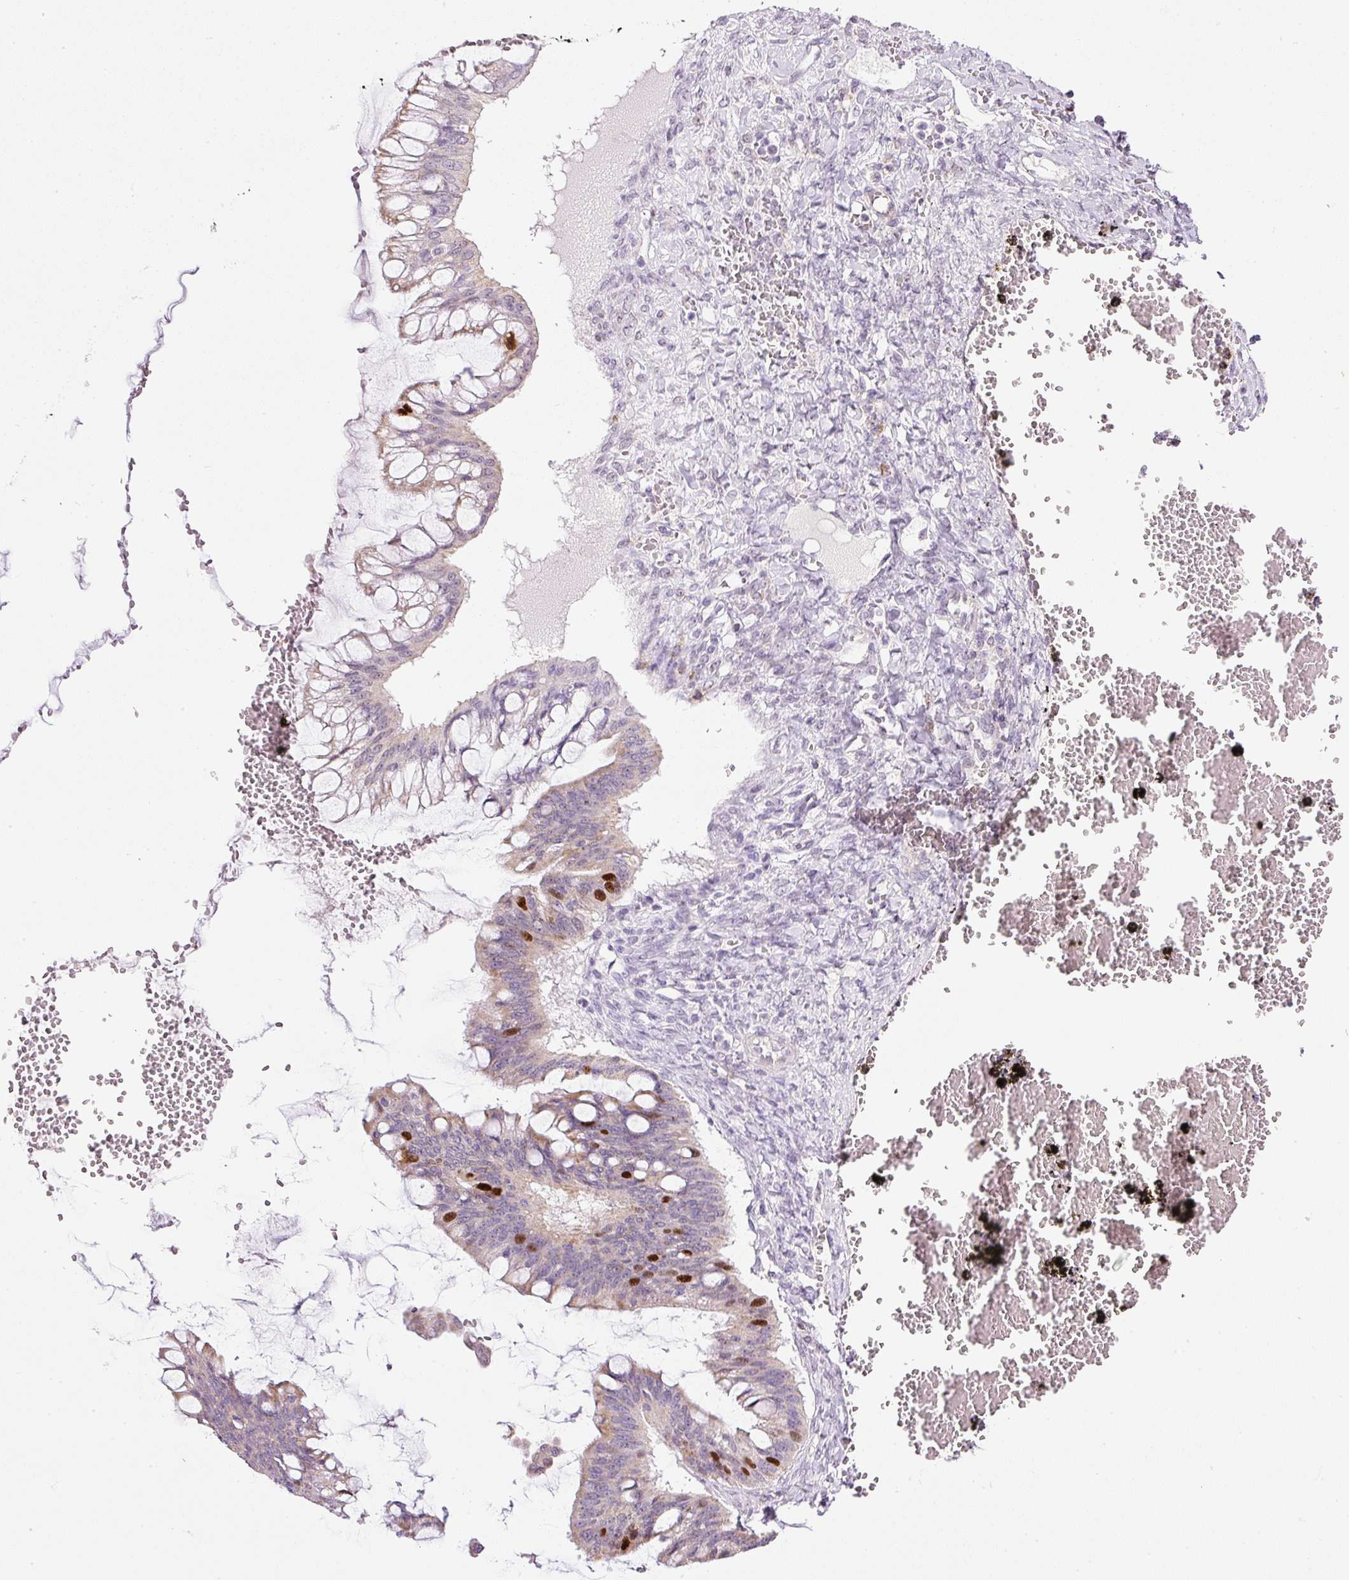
{"staining": {"intensity": "strong", "quantity": "<25%", "location": "nuclear"}, "tissue": "ovarian cancer", "cell_type": "Tumor cells", "image_type": "cancer", "snomed": [{"axis": "morphology", "description": "Cystadenocarcinoma, mucinous, NOS"}, {"axis": "topography", "description": "Ovary"}], "caption": "Brown immunohistochemical staining in ovarian mucinous cystadenocarcinoma demonstrates strong nuclear expression in approximately <25% of tumor cells.", "gene": "KPNA2", "patient": {"sex": "female", "age": 73}}